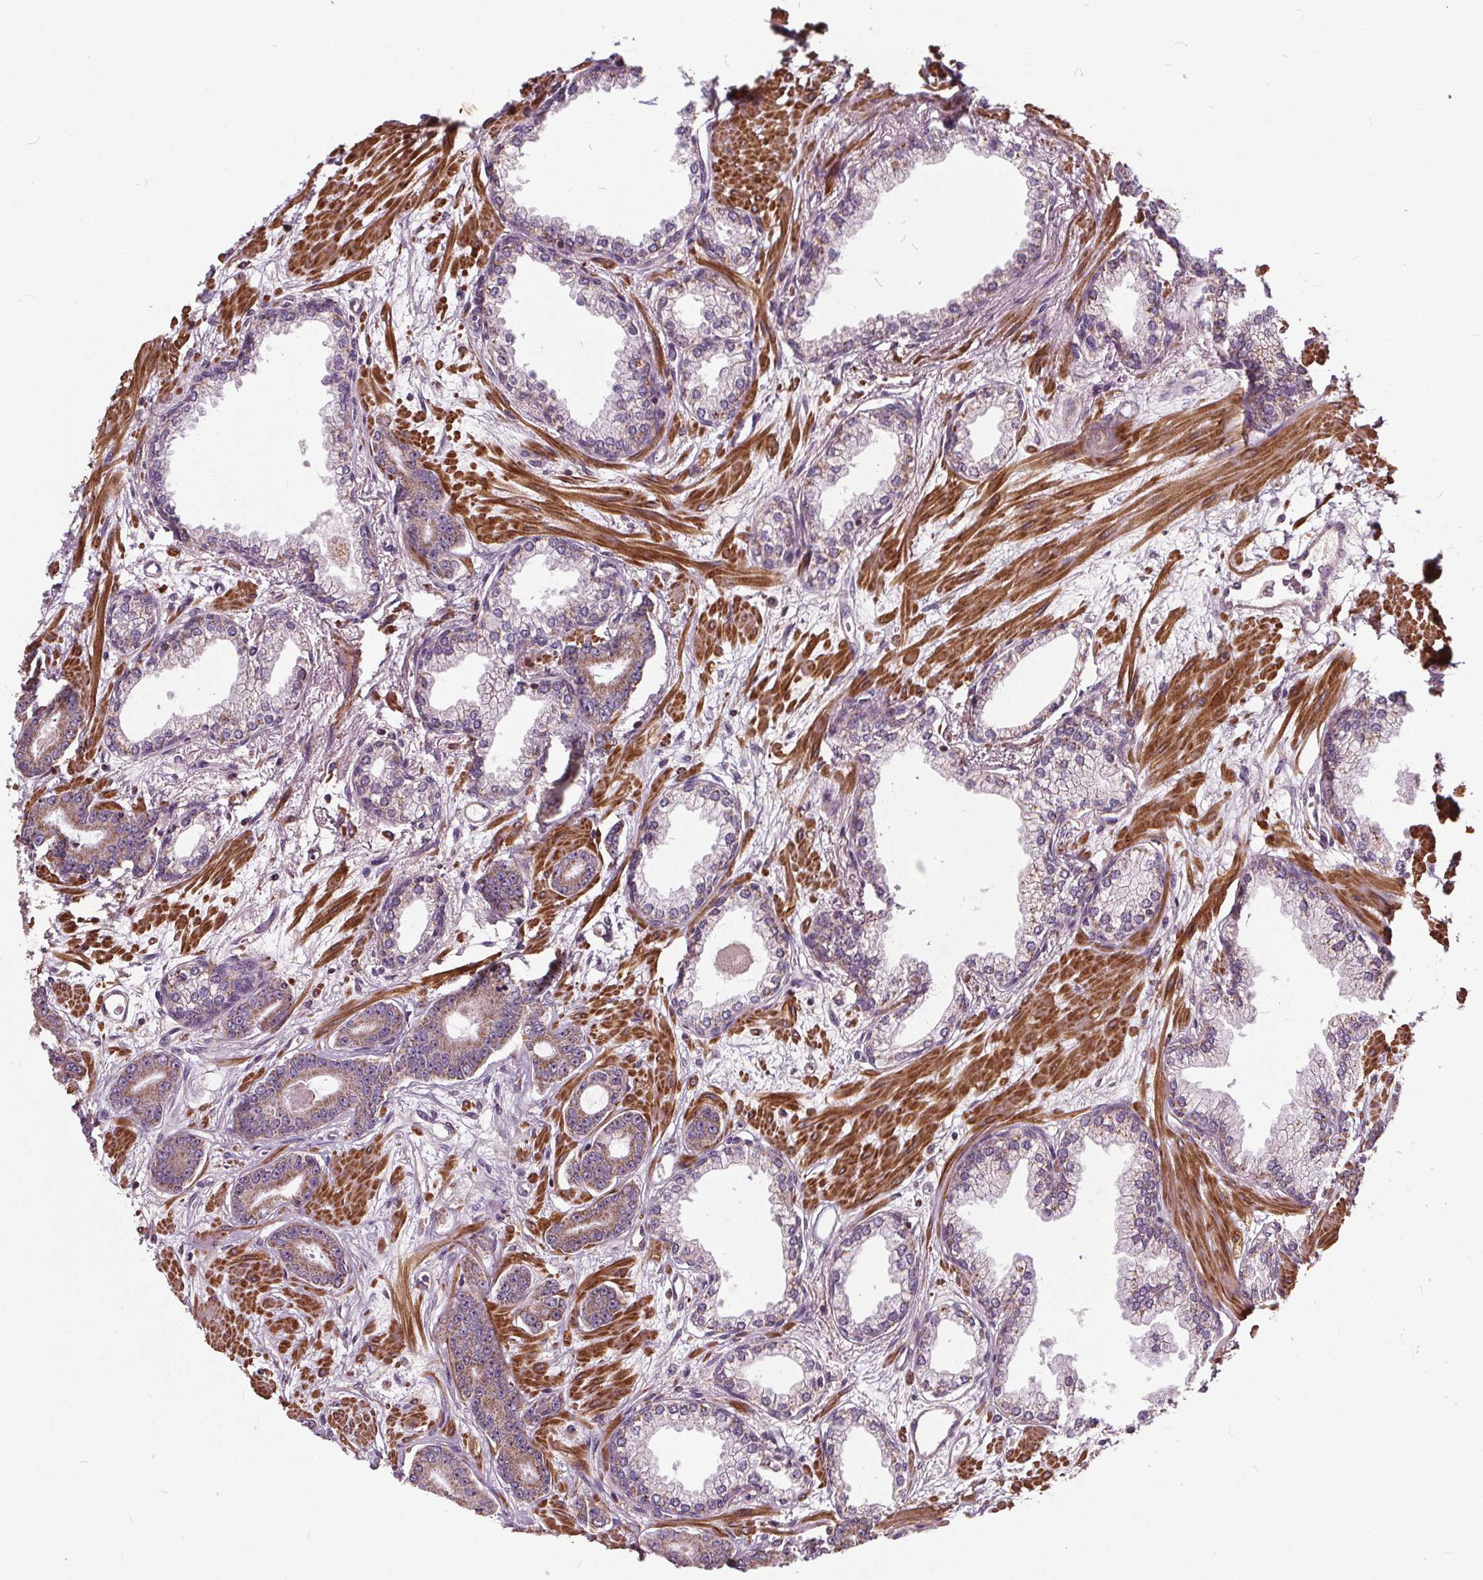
{"staining": {"intensity": "weak", "quantity": "25%-75%", "location": "cytoplasmic/membranous"}, "tissue": "prostate cancer", "cell_type": "Tumor cells", "image_type": "cancer", "snomed": [{"axis": "morphology", "description": "Adenocarcinoma, Low grade"}, {"axis": "topography", "description": "Prostate"}], "caption": "Tumor cells show low levels of weak cytoplasmic/membranous staining in about 25%-75% of cells in human prostate cancer (adenocarcinoma (low-grade)).", "gene": "ORAI2", "patient": {"sex": "male", "age": 64}}